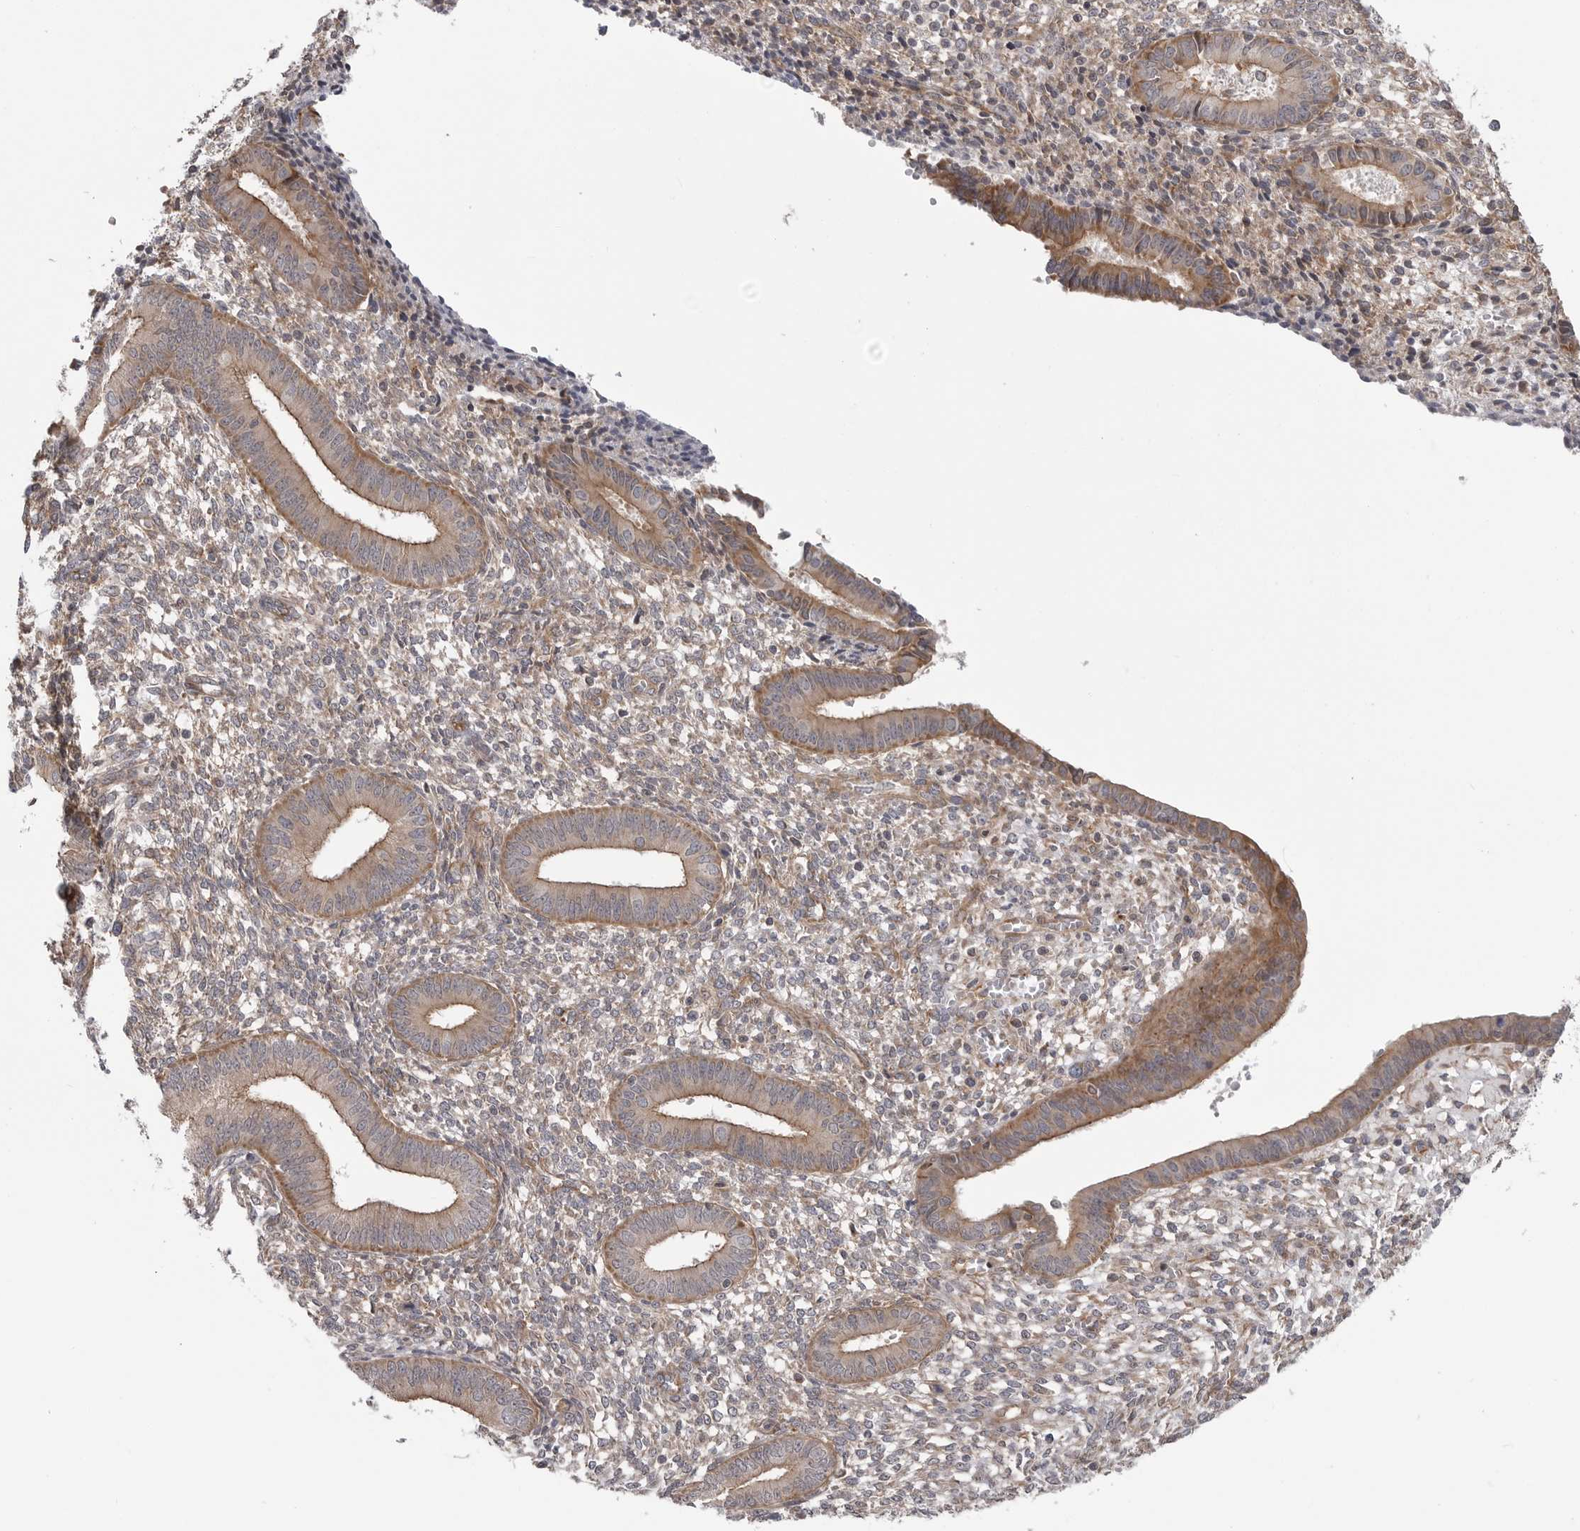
{"staining": {"intensity": "moderate", "quantity": "25%-75%", "location": "cytoplasmic/membranous"}, "tissue": "endometrium", "cell_type": "Cells in endometrial stroma", "image_type": "normal", "snomed": [{"axis": "morphology", "description": "Normal tissue, NOS"}, {"axis": "topography", "description": "Endometrium"}], "caption": "This histopathology image reveals unremarkable endometrium stained with IHC to label a protein in brown. The cytoplasmic/membranous of cells in endometrial stroma show moderate positivity for the protein. Nuclei are counter-stained blue.", "gene": "SCP2", "patient": {"sex": "female", "age": 46}}